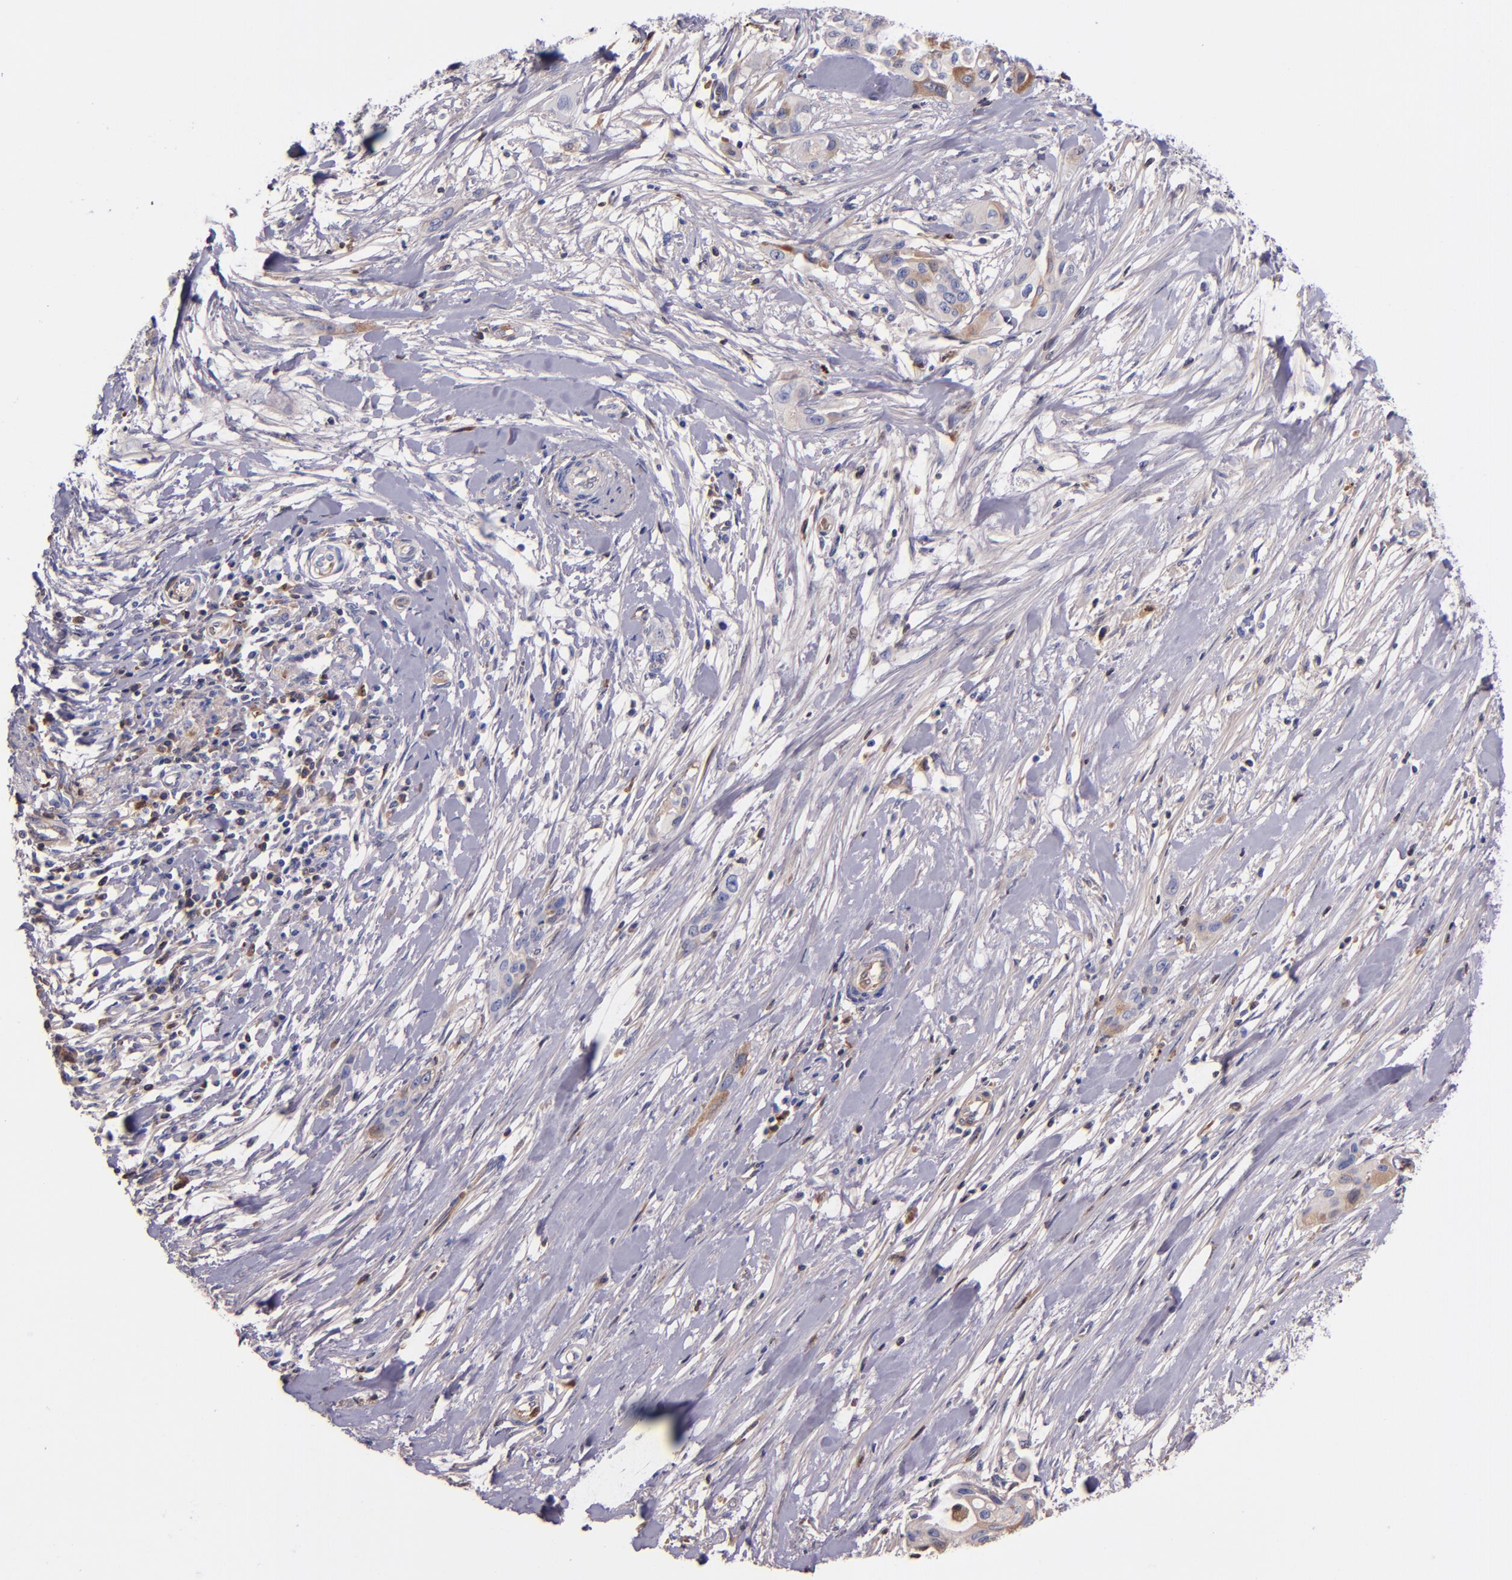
{"staining": {"intensity": "moderate", "quantity": "<25%", "location": "cytoplasmic/membranous"}, "tissue": "pancreatic cancer", "cell_type": "Tumor cells", "image_type": "cancer", "snomed": [{"axis": "morphology", "description": "Adenocarcinoma, NOS"}, {"axis": "topography", "description": "Pancreas"}], "caption": "Adenocarcinoma (pancreatic) tissue exhibits moderate cytoplasmic/membranous expression in about <25% of tumor cells, visualized by immunohistochemistry. The protein of interest is shown in brown color, while the nuclei are stained blue.", "gene": "KNG1", "patient": {"sex": "female", "age": 60}}